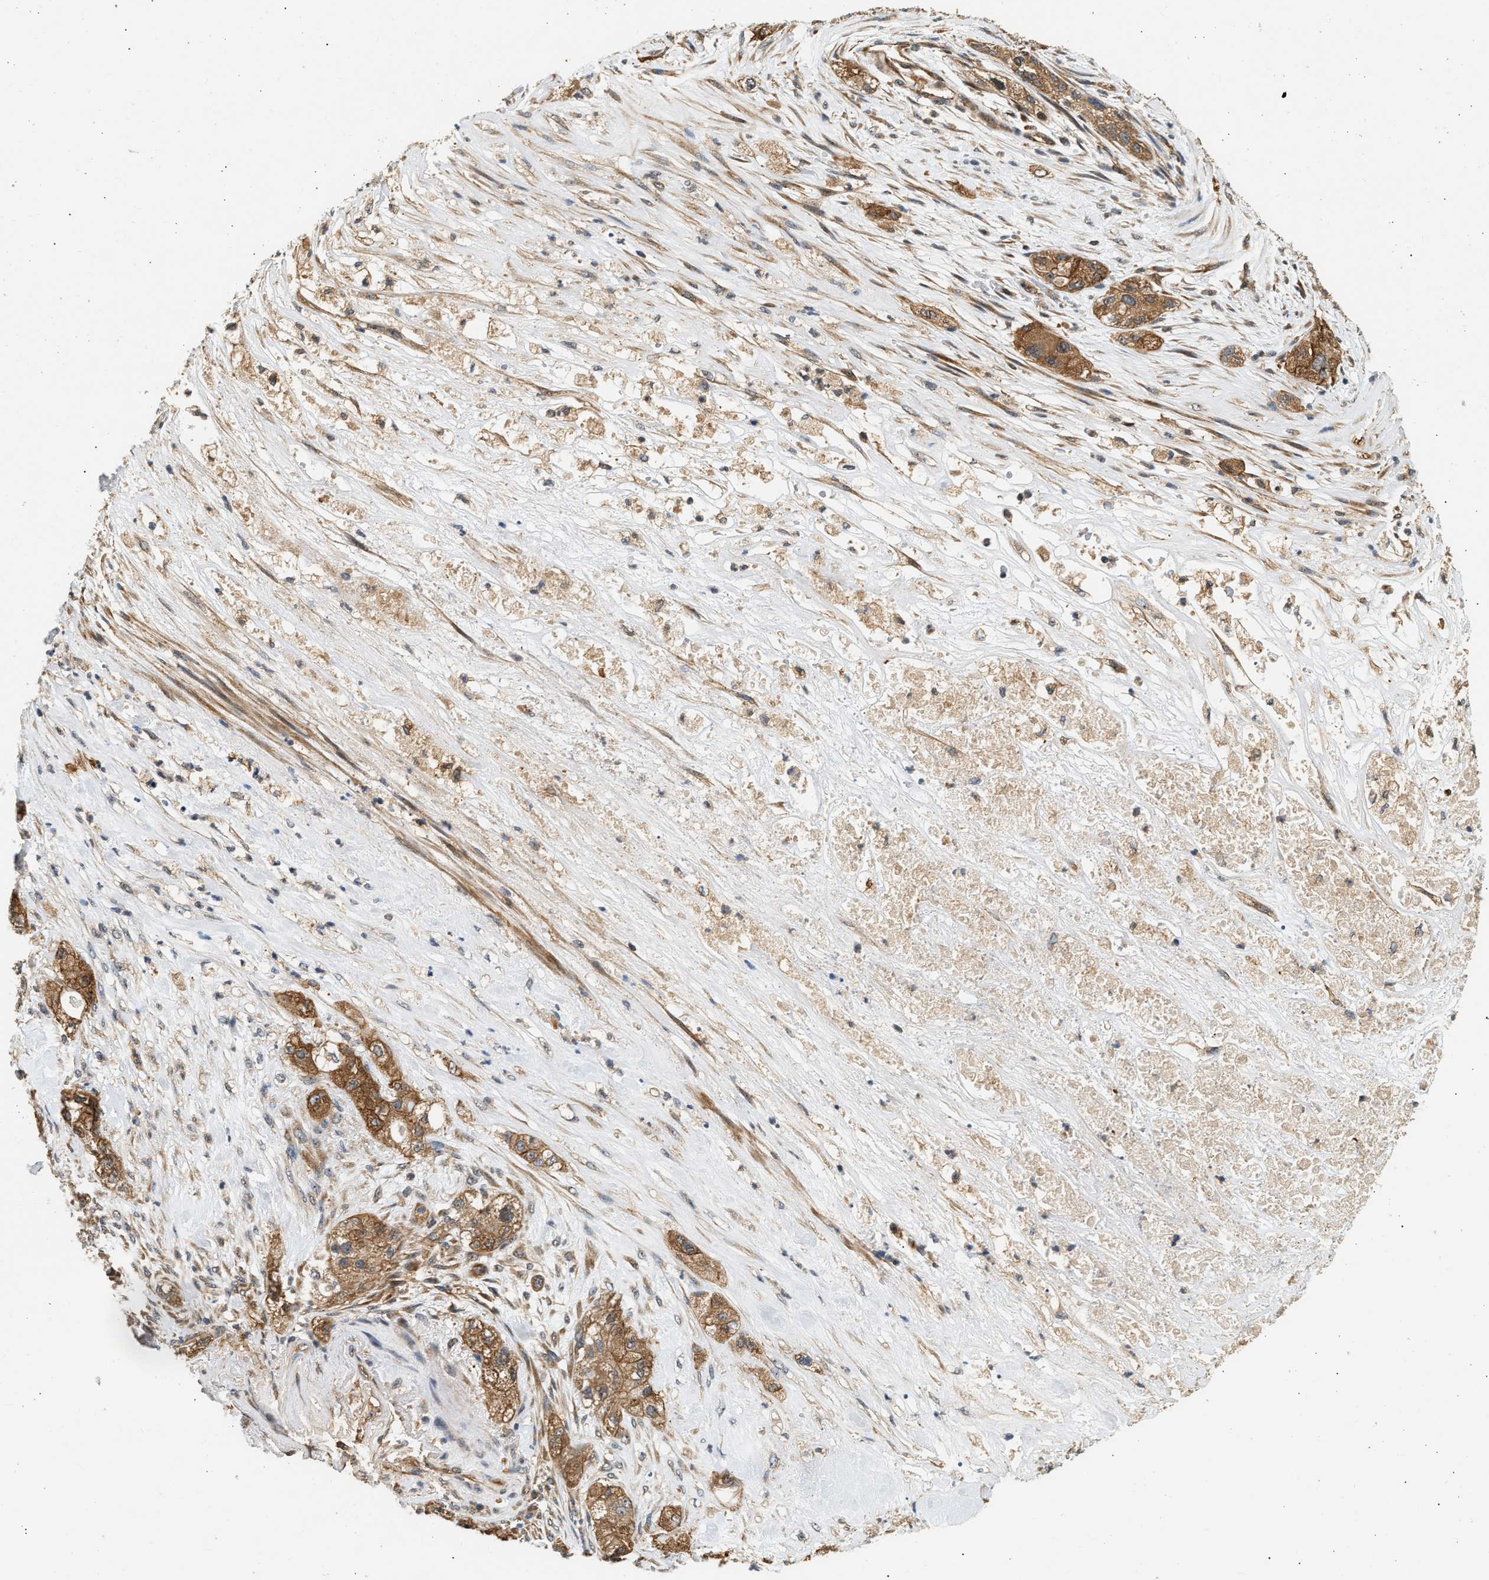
{"staining": {"intensity": "moderate", "quantity": ">75%", "location": "cytoplasmic/membranous"}, "tissue": "pancreatic cancer", "cell_type": "Tumor cells", "image_type": "cancer", "snomed": [{"axis": "morphology", "description": "Adenocarcinoma, NOS"}, {"axis": "topography", "description": "Pancreas"}], "caption": "Pancreatic cancer stained with immunohistochemistry (IHC) shows moderate cytoplasmic/membranous positivity in about >75% of tumor cells.", "gene": "DUSP14", "patient": {"sex": "female", "age": 78}}